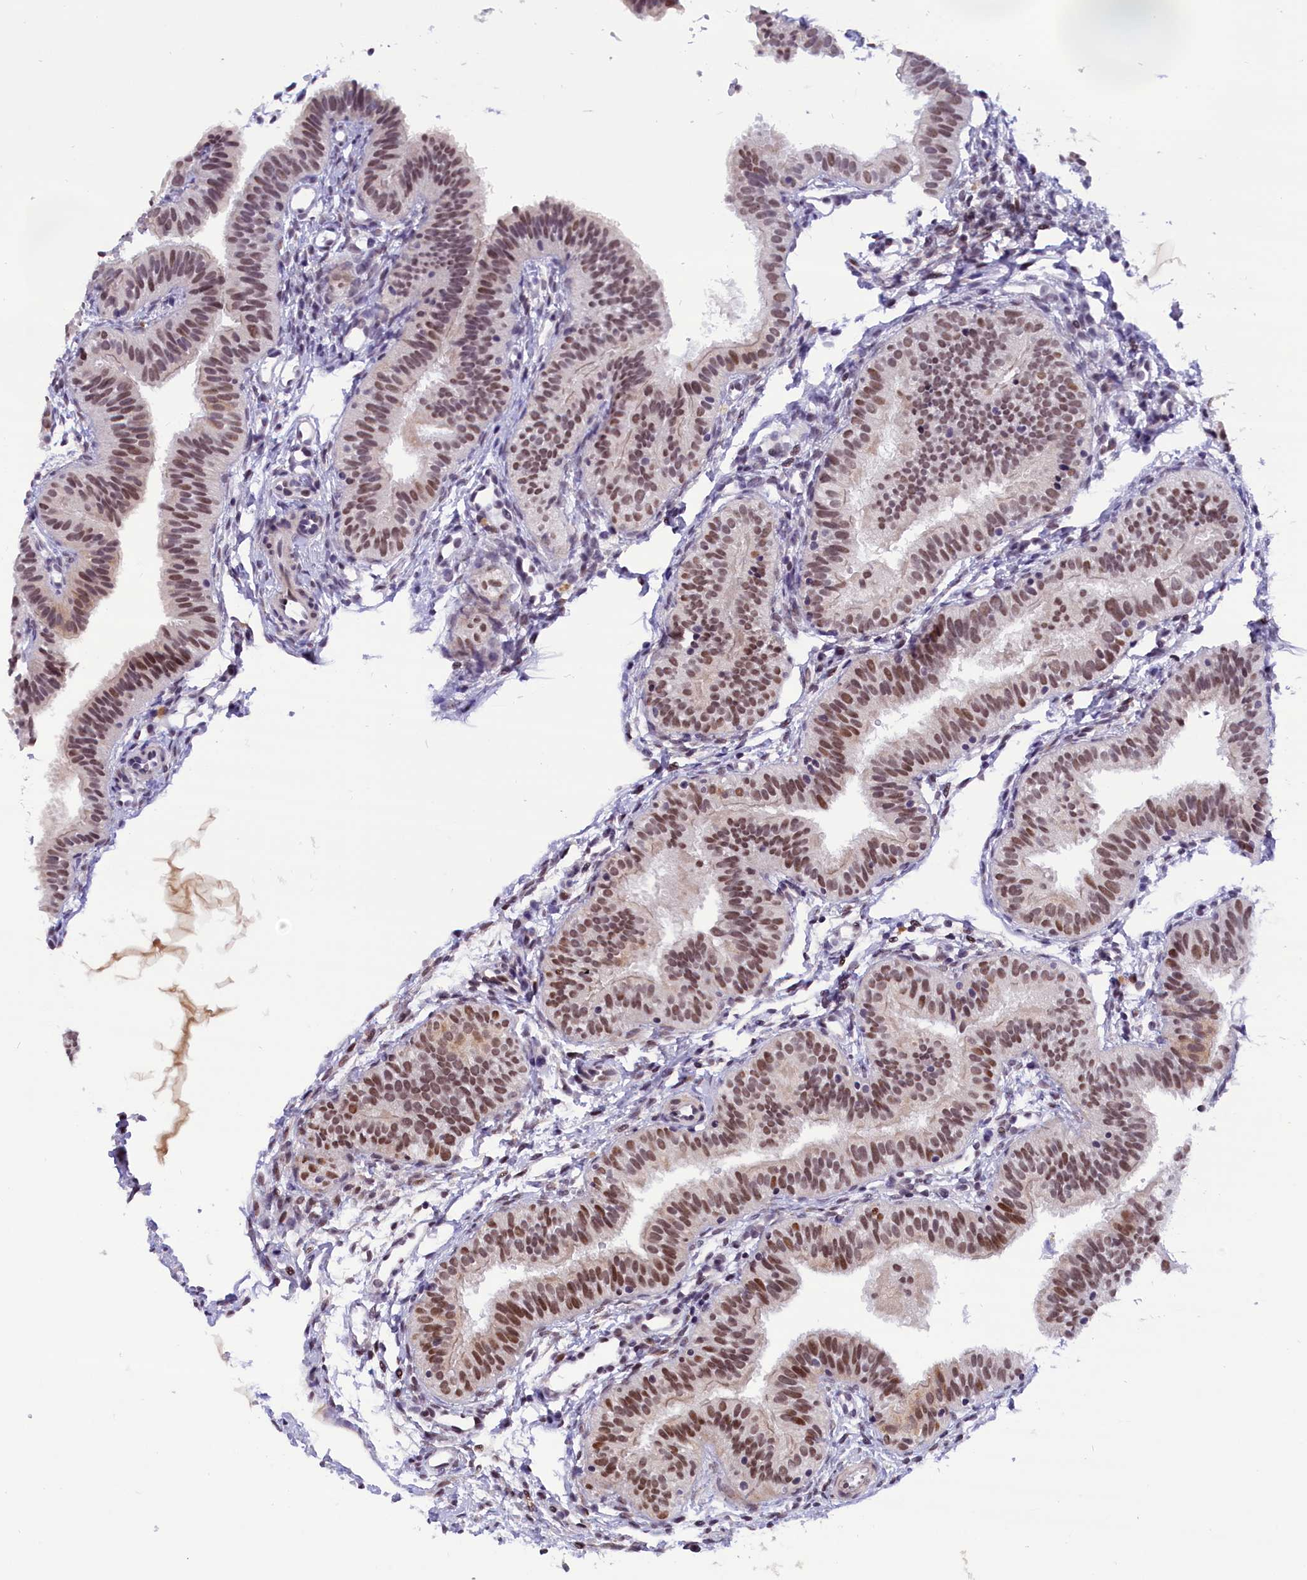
{"staining": {"intensity": "moderate", "quantity": ">75%", "location": "nuclear"}, "tissue": "fallopian tube", "cell_type": "Glandular cells", "image_type": "normal", "snomed": [{"axis": "morphology", "description": "Normal tissue, NOS"}, {"axis": "topography", "description": "Fallopian tube"}], "caption": "Unremarkable fallopian tube reveals moderate nuclear expression in approximately >75% of glandular cells.", "gene": "CDYL2", "patient": {"sex": "female", "age": 35}}